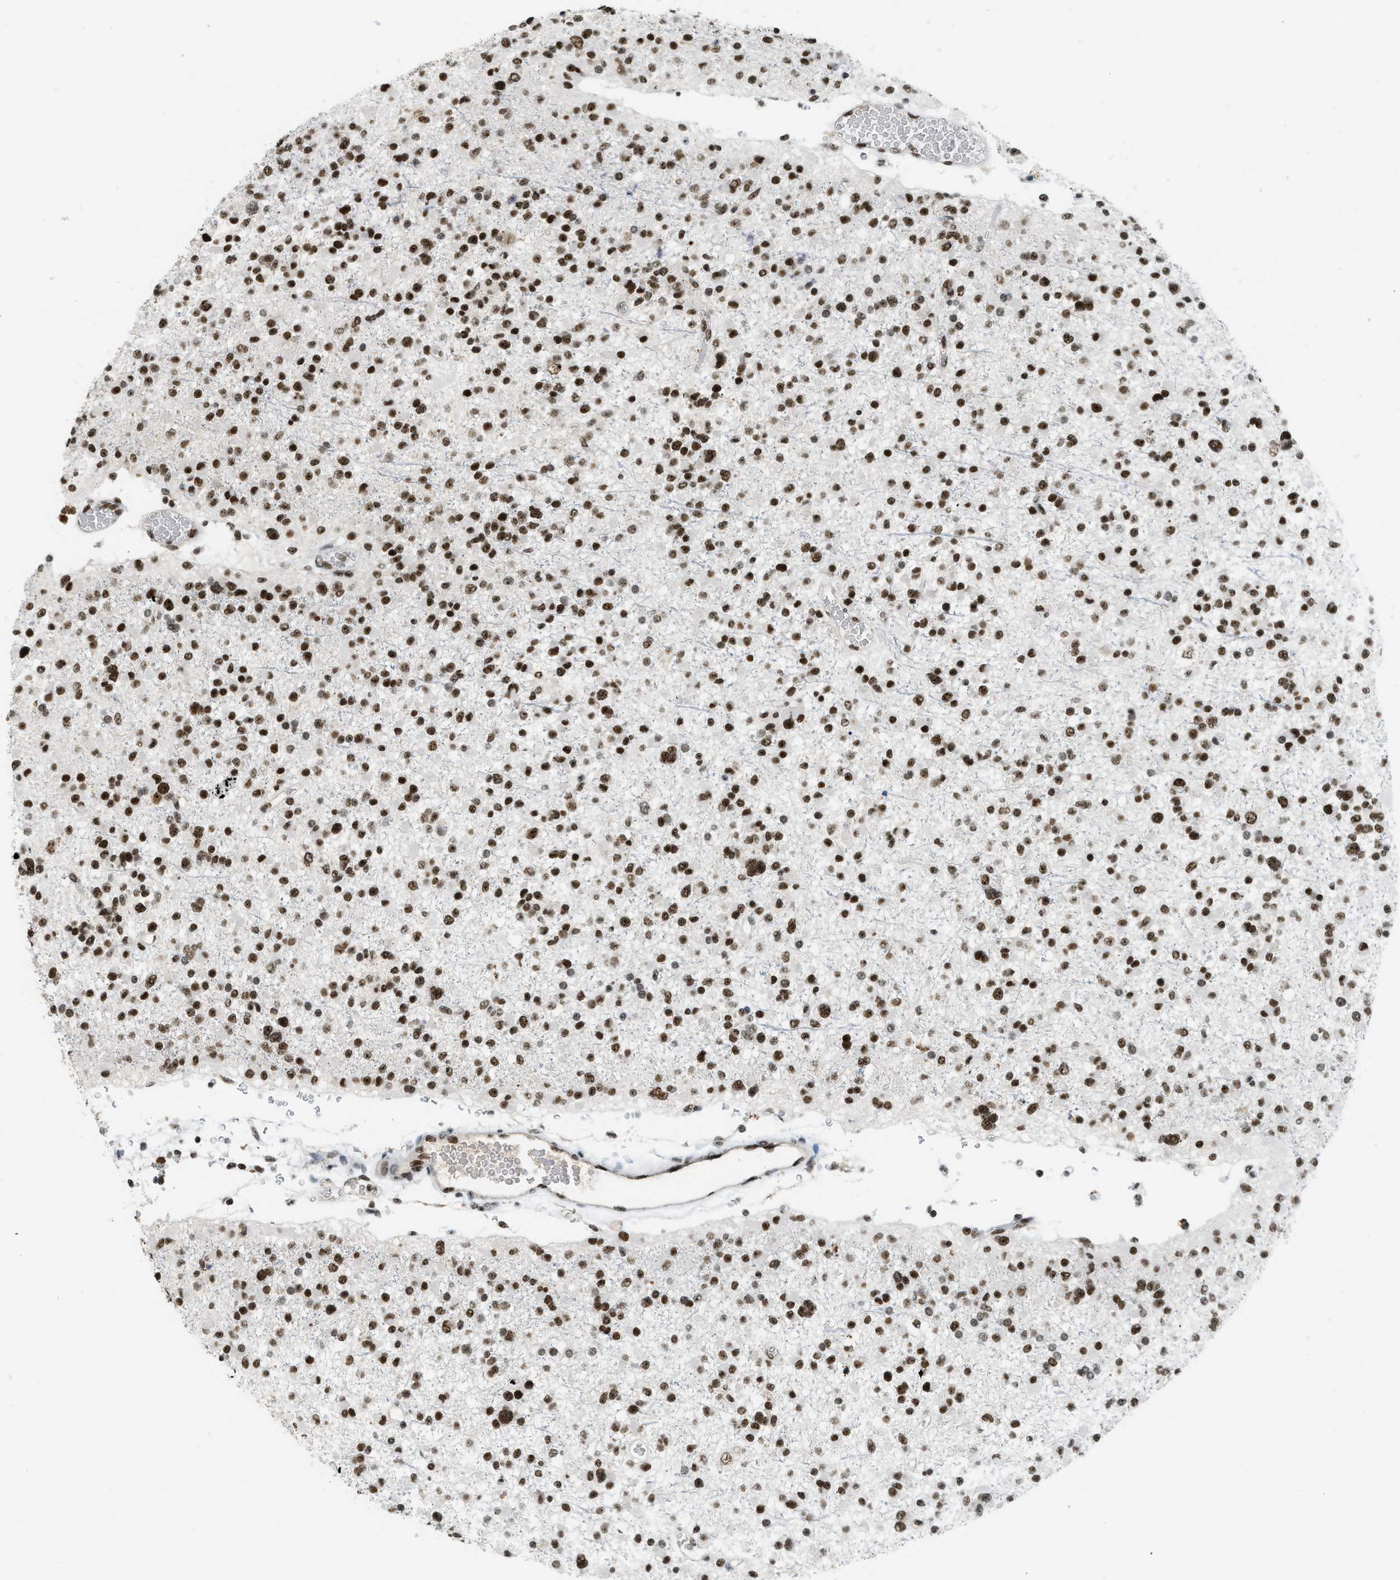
{"staining": {"intensity": "strong", "quantity": ">75%", "location": "nuclear"}, "tissue": "glioma", "cell_type": "Tumor cells", "image_type": "cancer", "snomed": [{"axis": "morphology", "description": "Glioma, malignant, Low grade"}, {"axis": "topography", "description": "Brain"}], "caption": "The image demonstrates immunohistochemical staining of glioma. There is strong nuclear expression is appreciated in about >75% of tumor cells. The staining is performed using DAB brown chromogen to label protein expression. The nuclei are counter-stained blue using hematoxylin.", "gene": "URB1", "patient": {"sex": "female", "age": 22}}